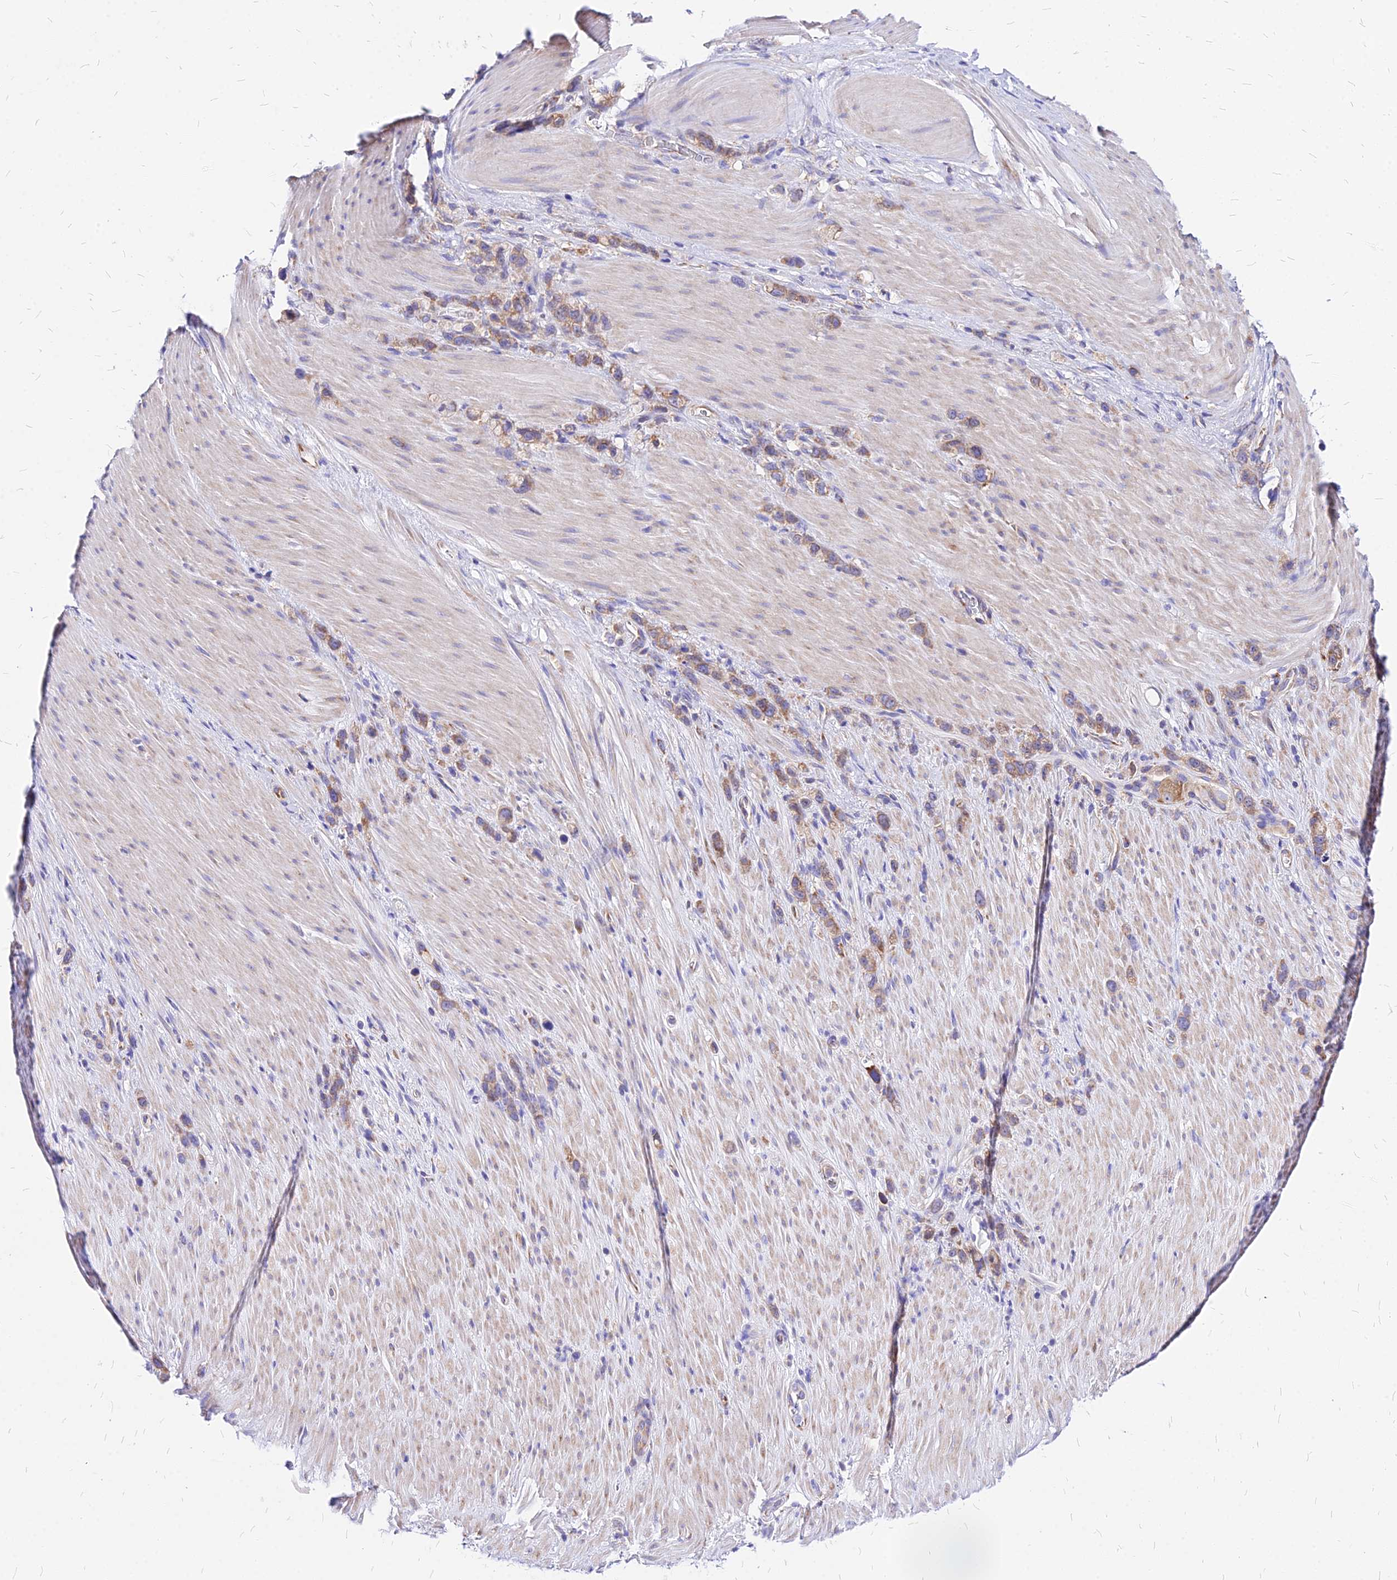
{"staining": {"intensity": "weak", "quantity": ">75%", "location": "cytoplasmic/membranous"}, "tissue": "stomach cancer", "cell_type": "Tumor cells", "image_type": "cancer", "snomed": [{"axis": "morphology", "description": "Adenocarcinoma, NOS"}, {"axis": "topography", "description": "Stomach"}], "caption": "DAB (3,3'-diaminobenzidine) immunohistochemical staining of adenocarcinoma (stomach) reveals weak cytoplasmic/membranous protein expression in approximately >75% of tumor cells. (brown staining indicates protein expression, while blue staining denotes nuclei).", "gene": "RPL19", "patient": {"sex": "female", "age": 65}}